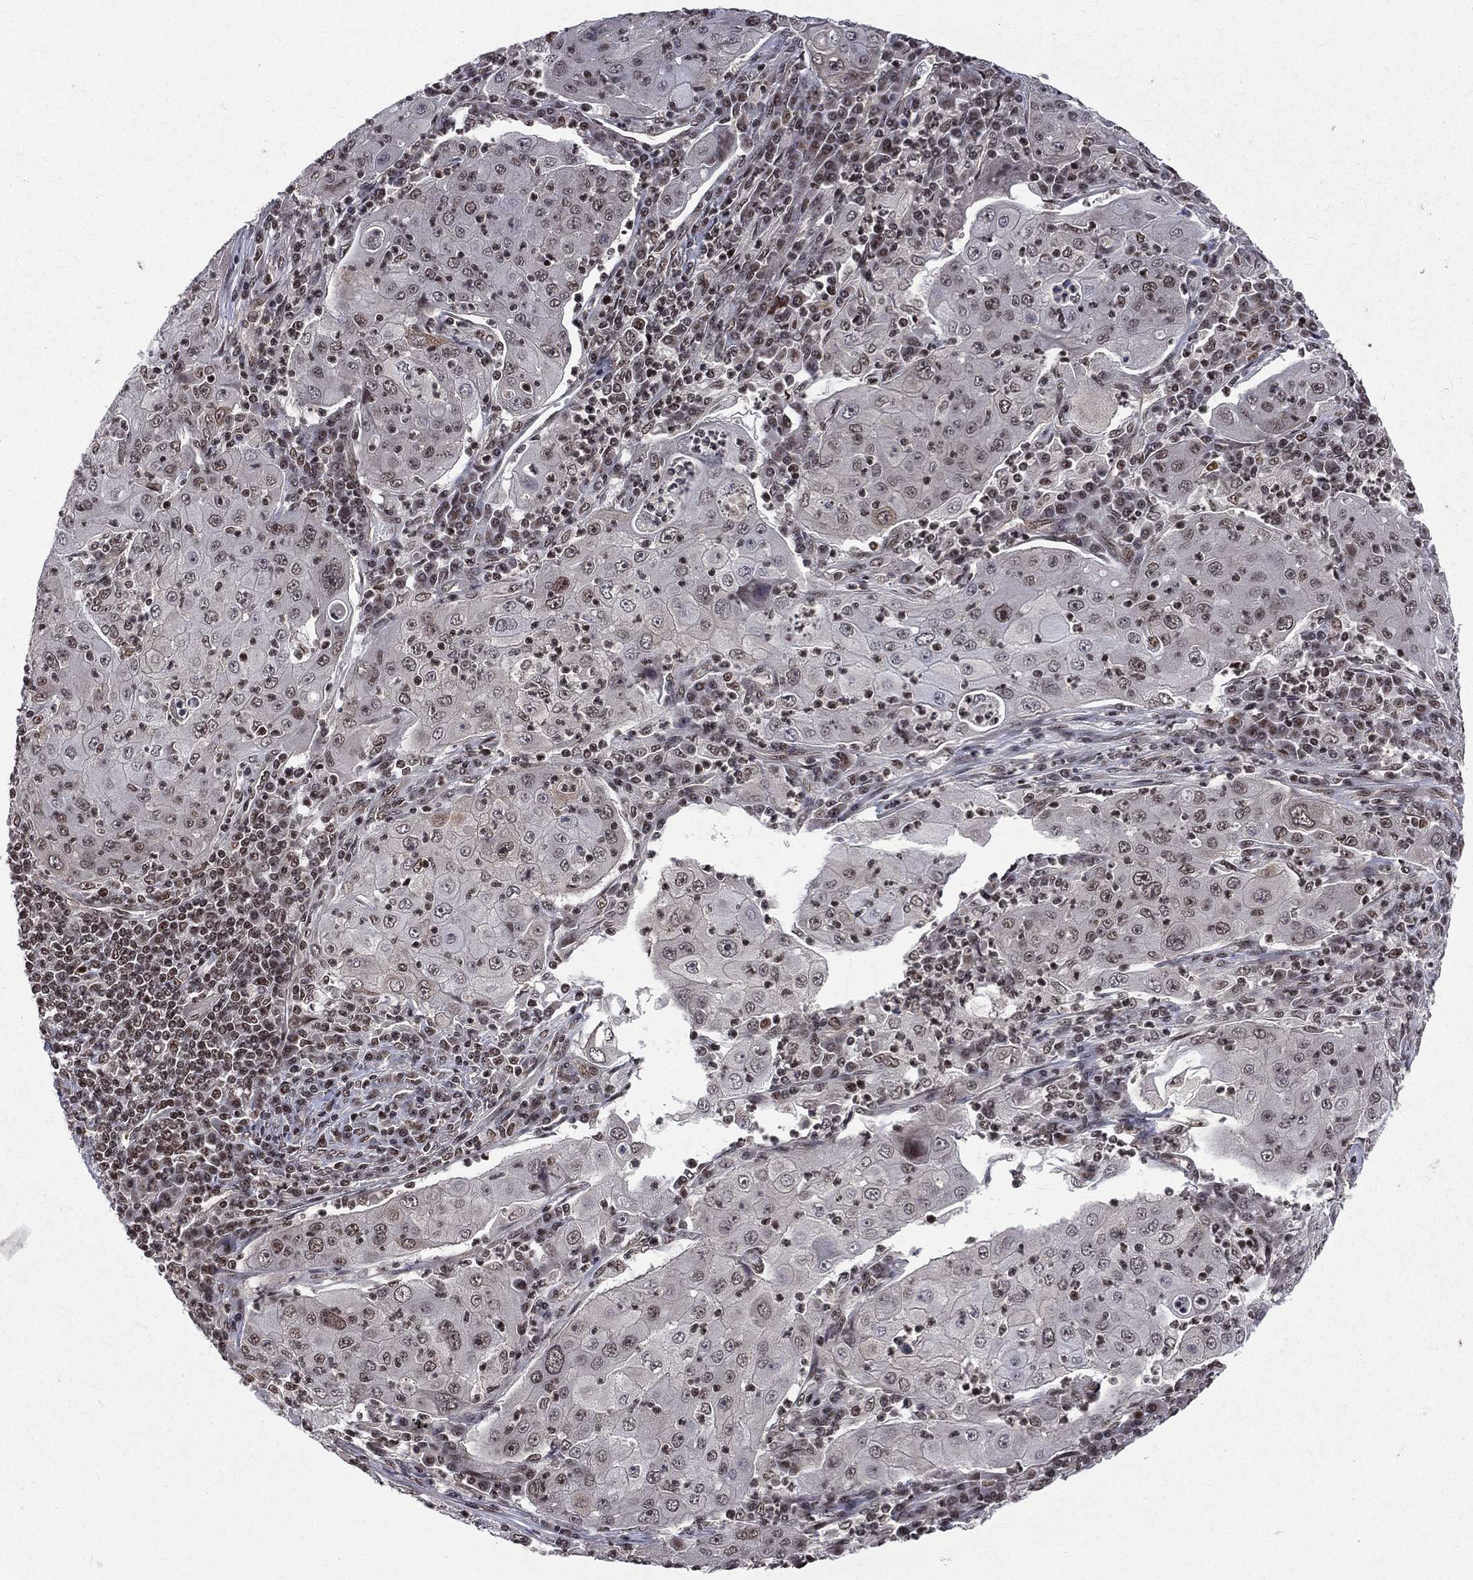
{"staining": {"intensity": "weak", "quantity": "25%-75%", "location": "nuclear"}, "tissue": "lung cancer", "cell_type": "Tumor cells", "image_type": "cancer", "snomed": [{"axis": "morphology", "description": "Squamous cell carcinoma, NOS"}, {"axis": "topography", "description": "Lung"}], "caption": "Lung cancer stained for a protein (brown) exhibits weak nuclear positive positivity in about 25%-75% of tumor cells.", "gene": "SMC3", "patient": {"sex": "female", "age": 59}}